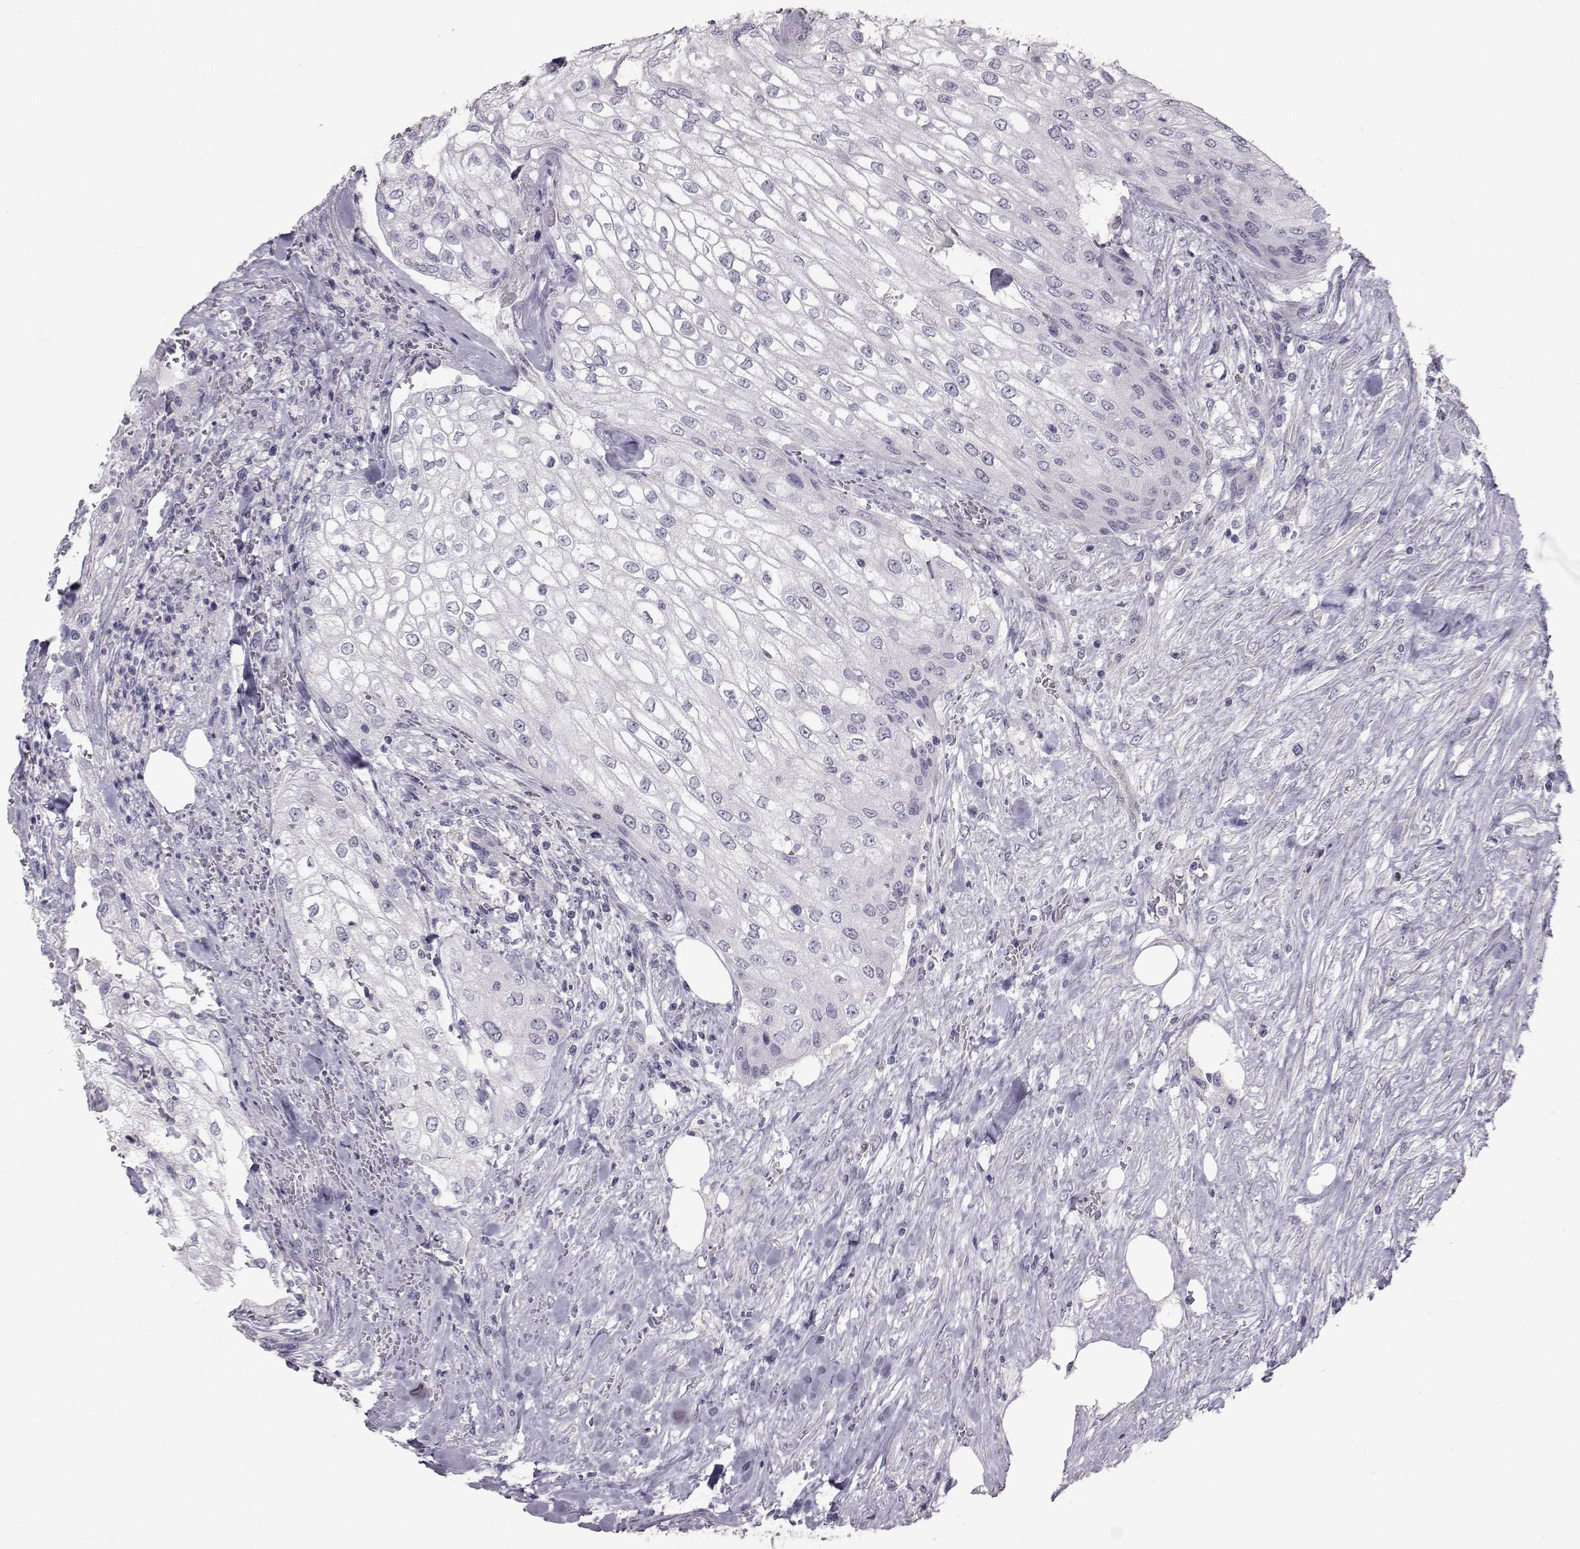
{"staining": {"intensity": "negative", "quantity": "none", "location": "none"}, "tissue": "urothelial cancer", "cell_type": "Tumor cells", "image_type": "cancer", "snomed": [{"axis": "morphology", "description": "Urothelial carcinoma, High grade"}, {"axis": "topography", "description": "Urinary bladder"}], "caption": "Immunohistochemistry histopathology image of neoplastic tissue: high-grade urothelial carcinoma stained with DAB (3,3'-diaminobenzidine) displays no significant protein staining in tumor cells. (DAB immunohistochemistry (IHC) with hematoxylin counter stain).", "gene": "GARIN3", "patient": {"sex": "male", "age": 62}}